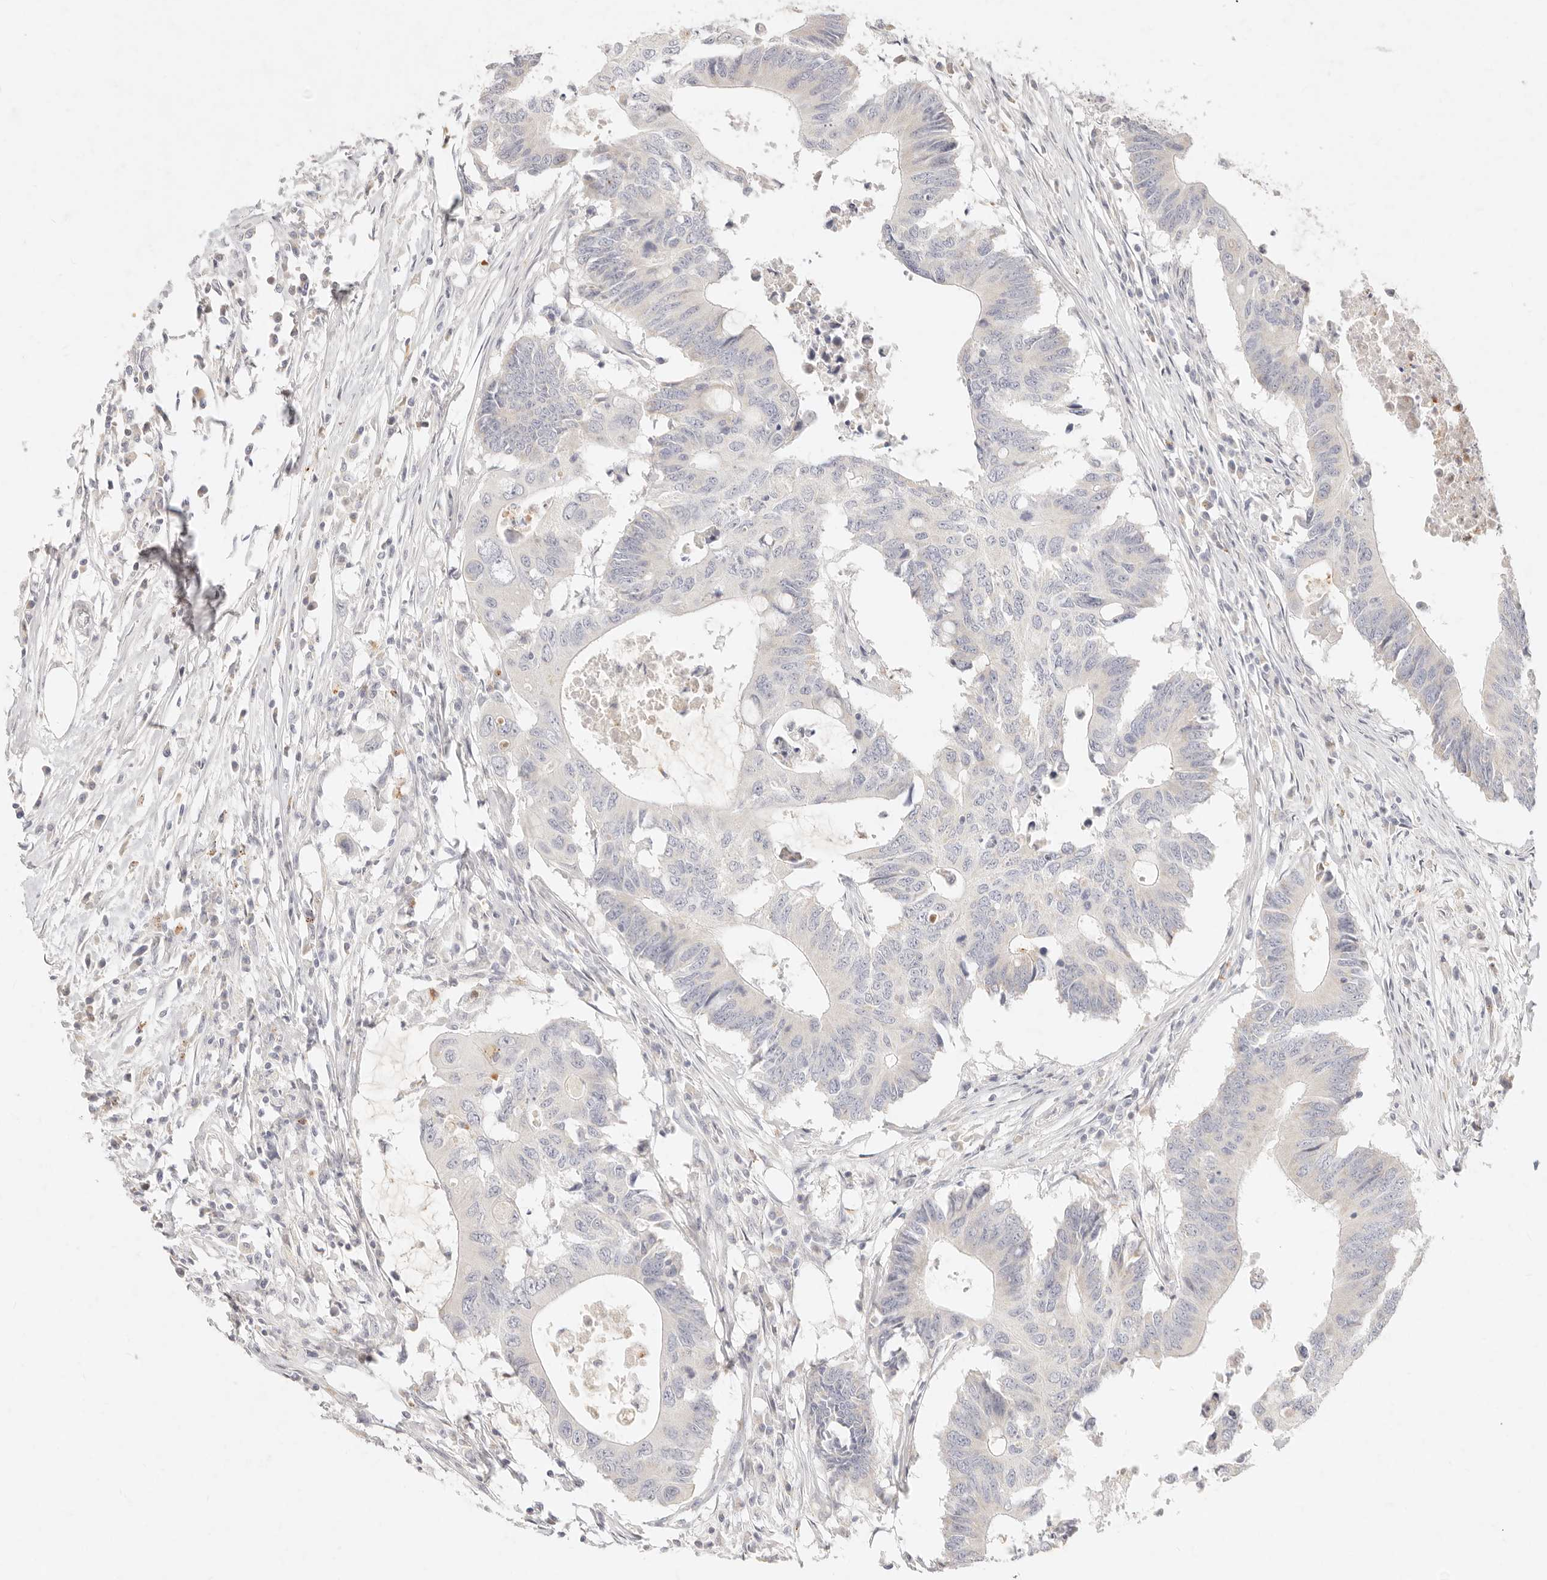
{"staining": {"intensity": "negative", "quantity": "none", "location": "none"}, "tissue": "colorectal cancer", "cell_type": "Tumor cells", "image_type": "cancer", "snomed": [{"axis": "morphology", "description": "Adenocarcinoma, NOS"}, {"axis": "topography", "description": "Colon"}], "caption": "There is no significant staining in tumor cells of adenocarcinoma (colorectal). The staining was performed using DAB to visualize the protein expression in brown, while the nuclei were stained in blue with hematoxylin (Magnification: 20x).", "gene": "ASCL3", "patient": {"sex": "male", "age": 71}}